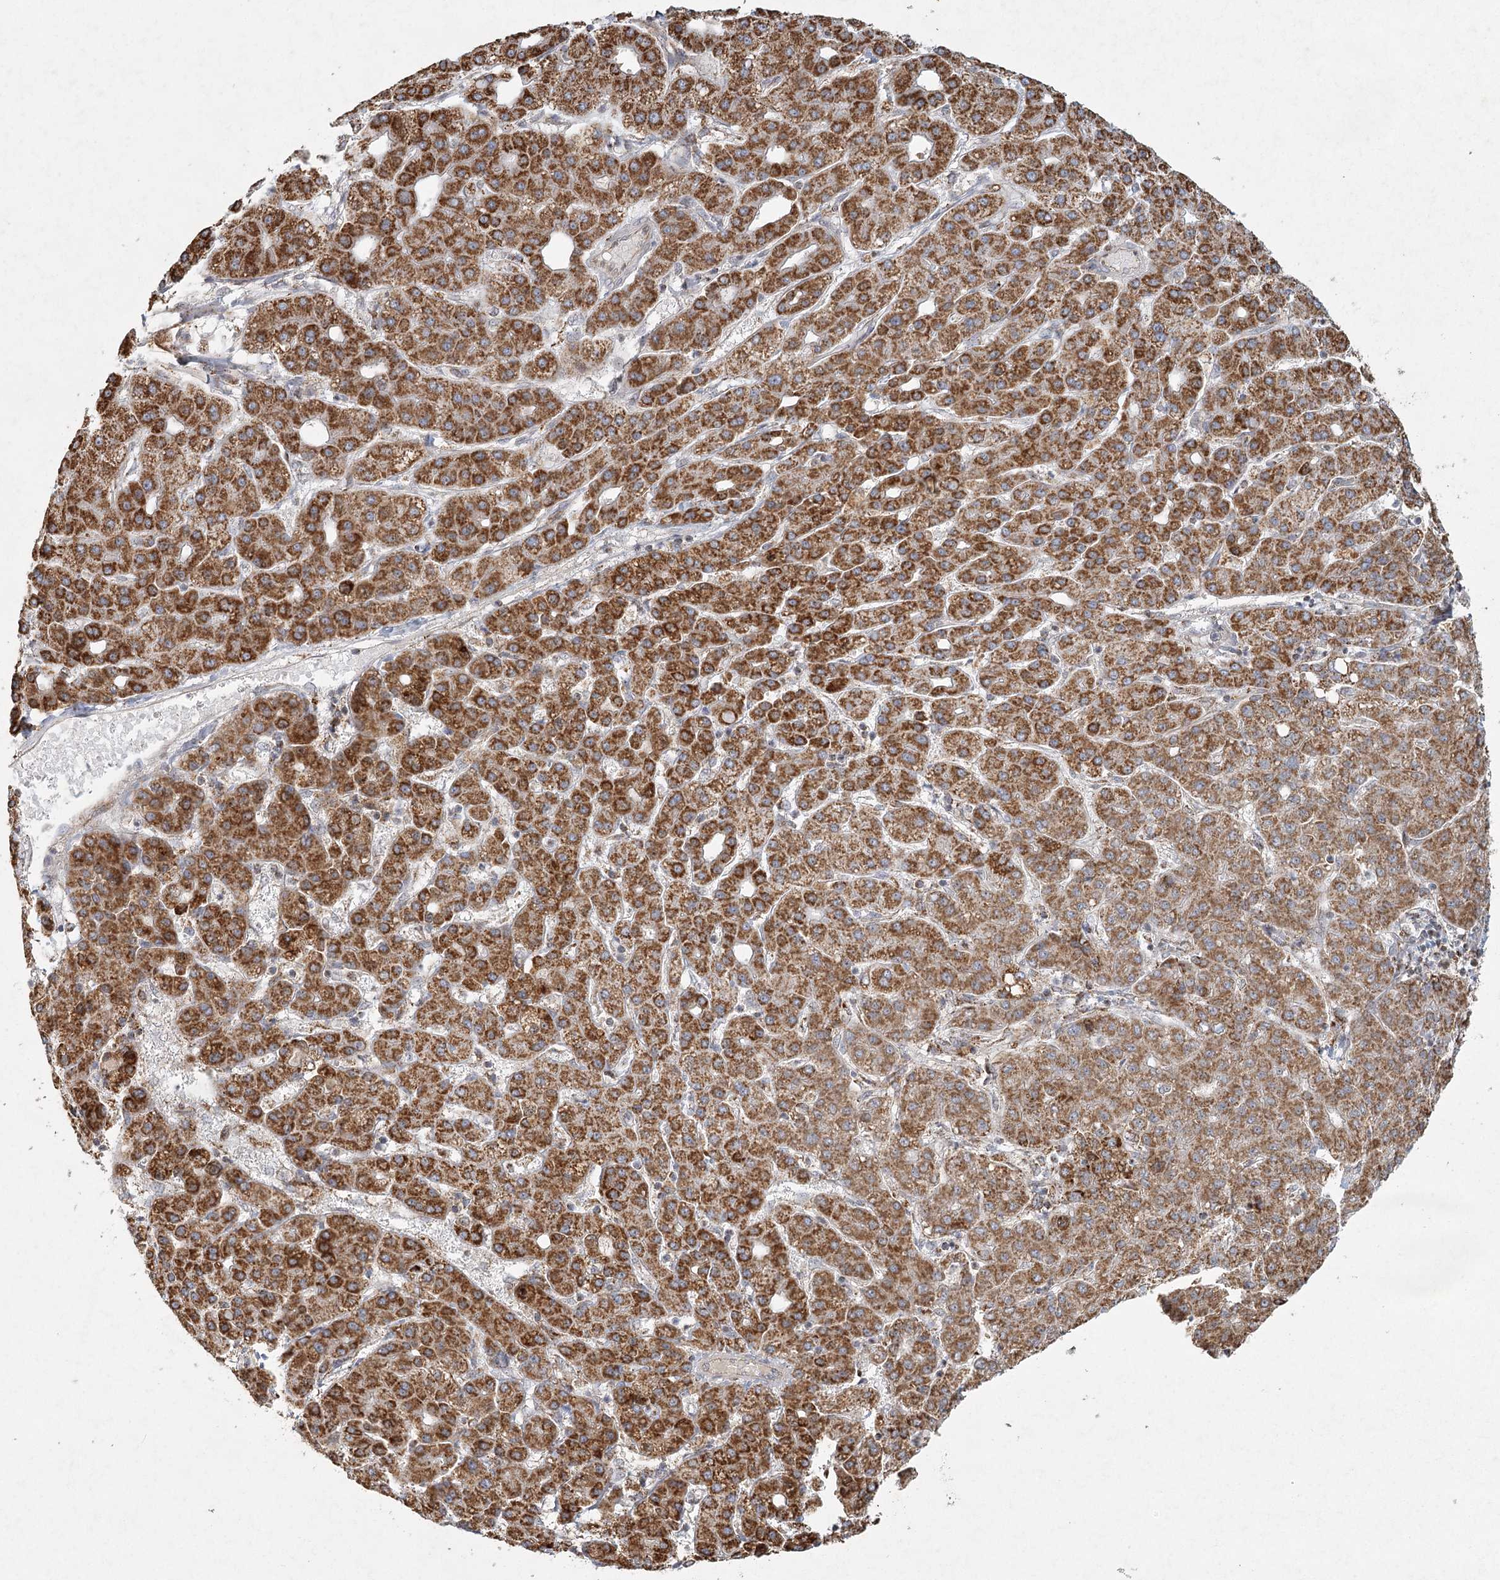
{"staining": {"intensity": "strong", "quantity": ">75%", "location": "cytoplasmic/membranous"}, "tissue": "liver cancer", "cell_type": "Tumor cells", "image_type": "cancer", "snomed": [{"axis": "morphology", "description": "Carcinoma, Hepatocellular, NOS"}, {"axis": "topography", "description": "Liver"}], "caption": "The histopathology image shows immunohistochemical staining of hepatocellular carcinoma (liver). There is strong cytoplasmic/membranous expression is present in approximately >75% of tumor cells.", "gene": "LACTB", "patient": {"sex": "male", "age": 65}}